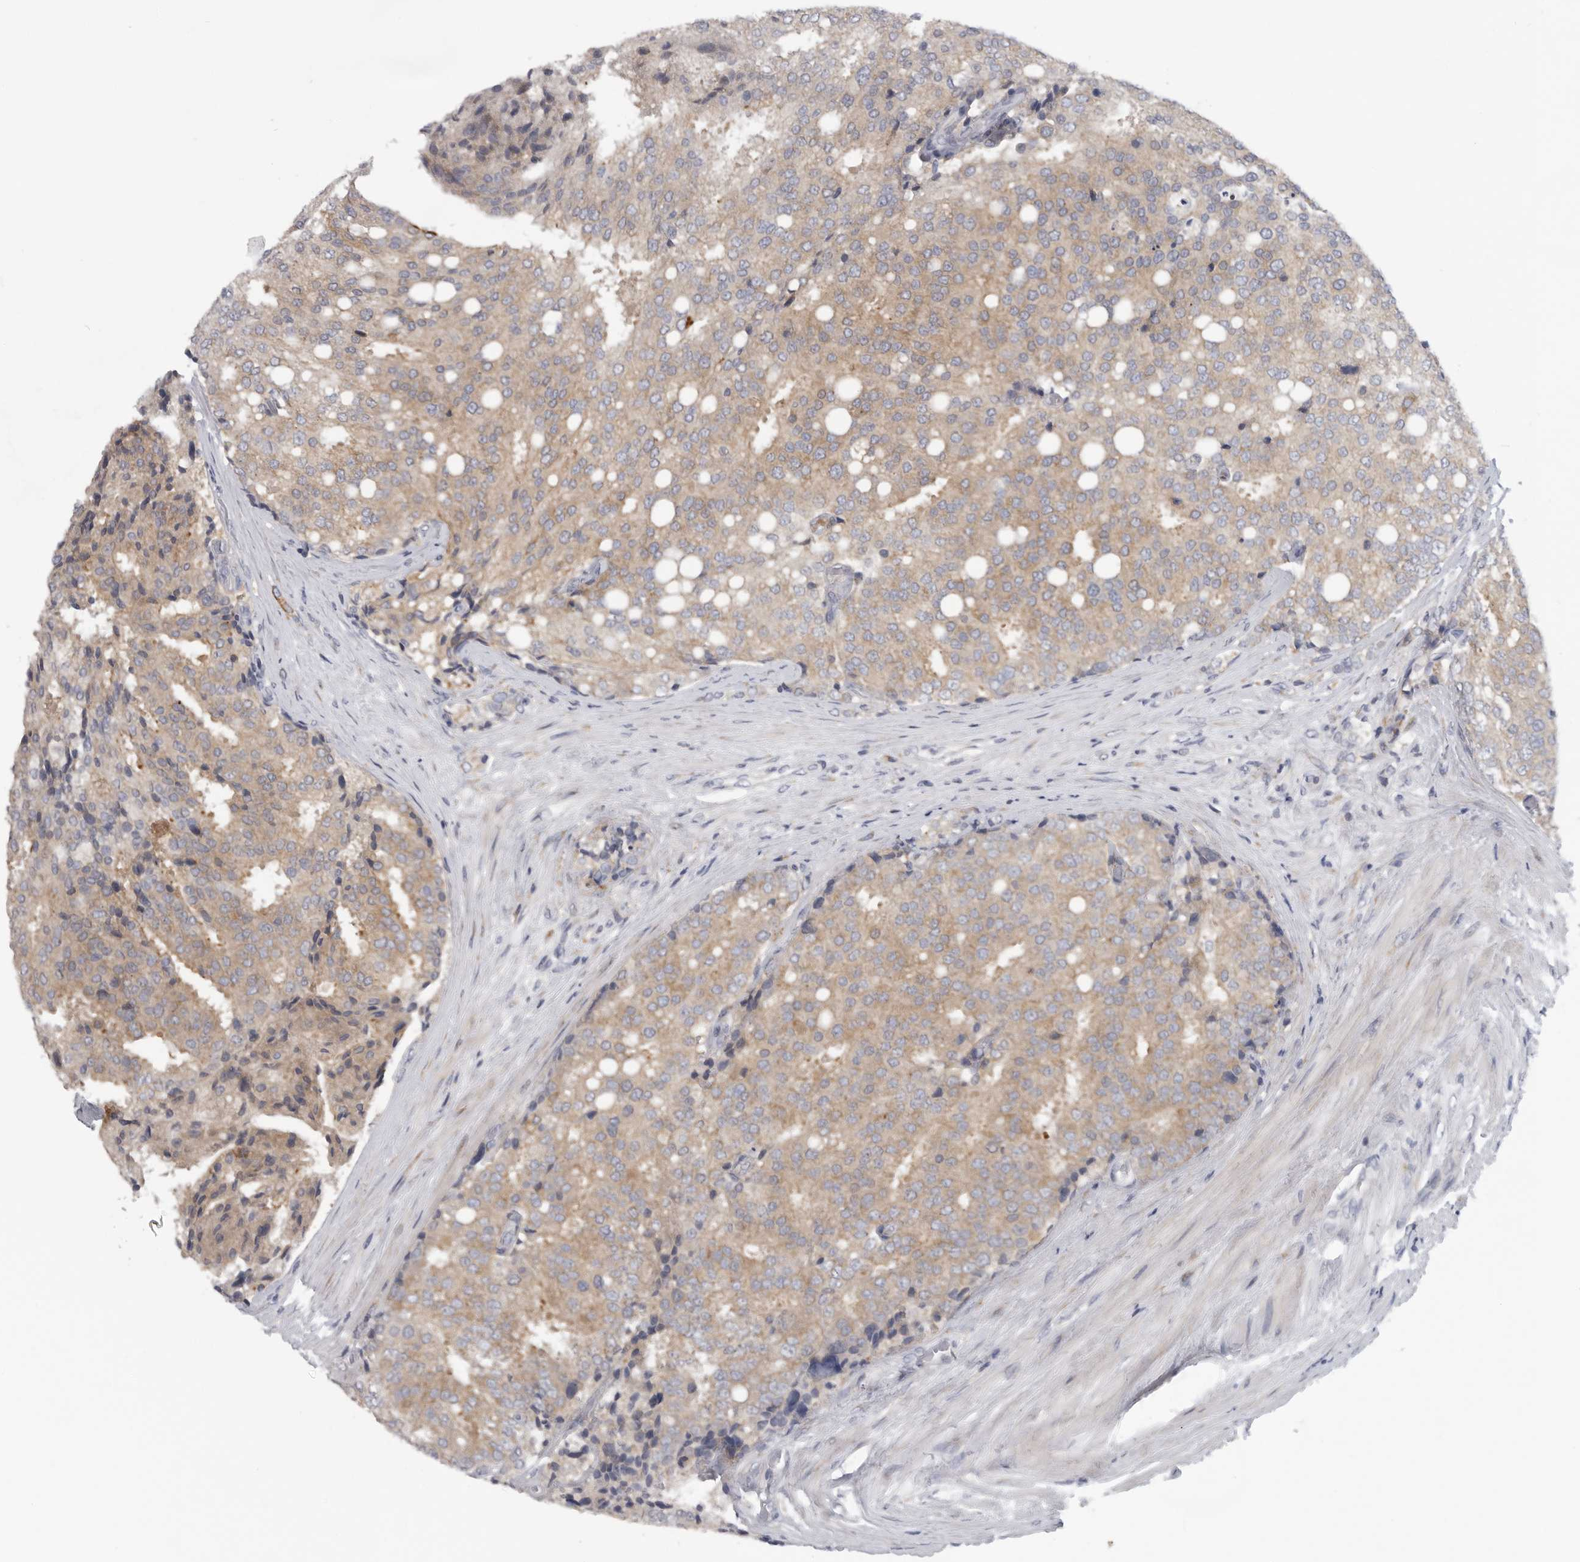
{"staining": {"intensity": "moderate", "quantity": ">75%", "location": "cytoplasmic/membranous"}, "tissue": "prostate cancer", "cell_type": "Tumor cells", "image_type": "cancer", "snomed": [{"axis": "morphology", "description": "Adenocarcinoma, High grade"}, {"axis": "topography", "description": "Prostate"}], "caption": "Protein expression analysis of prostate cancer reveals moderate cytoplasmic/membranous positivity in about >75% of tumor cells. Immunohistochemistry (ihc) stains the protein of interest in brown and the nuclei are stained blue.", "gene": "USP24", "patient": {"sex": "male", "age": 50}}